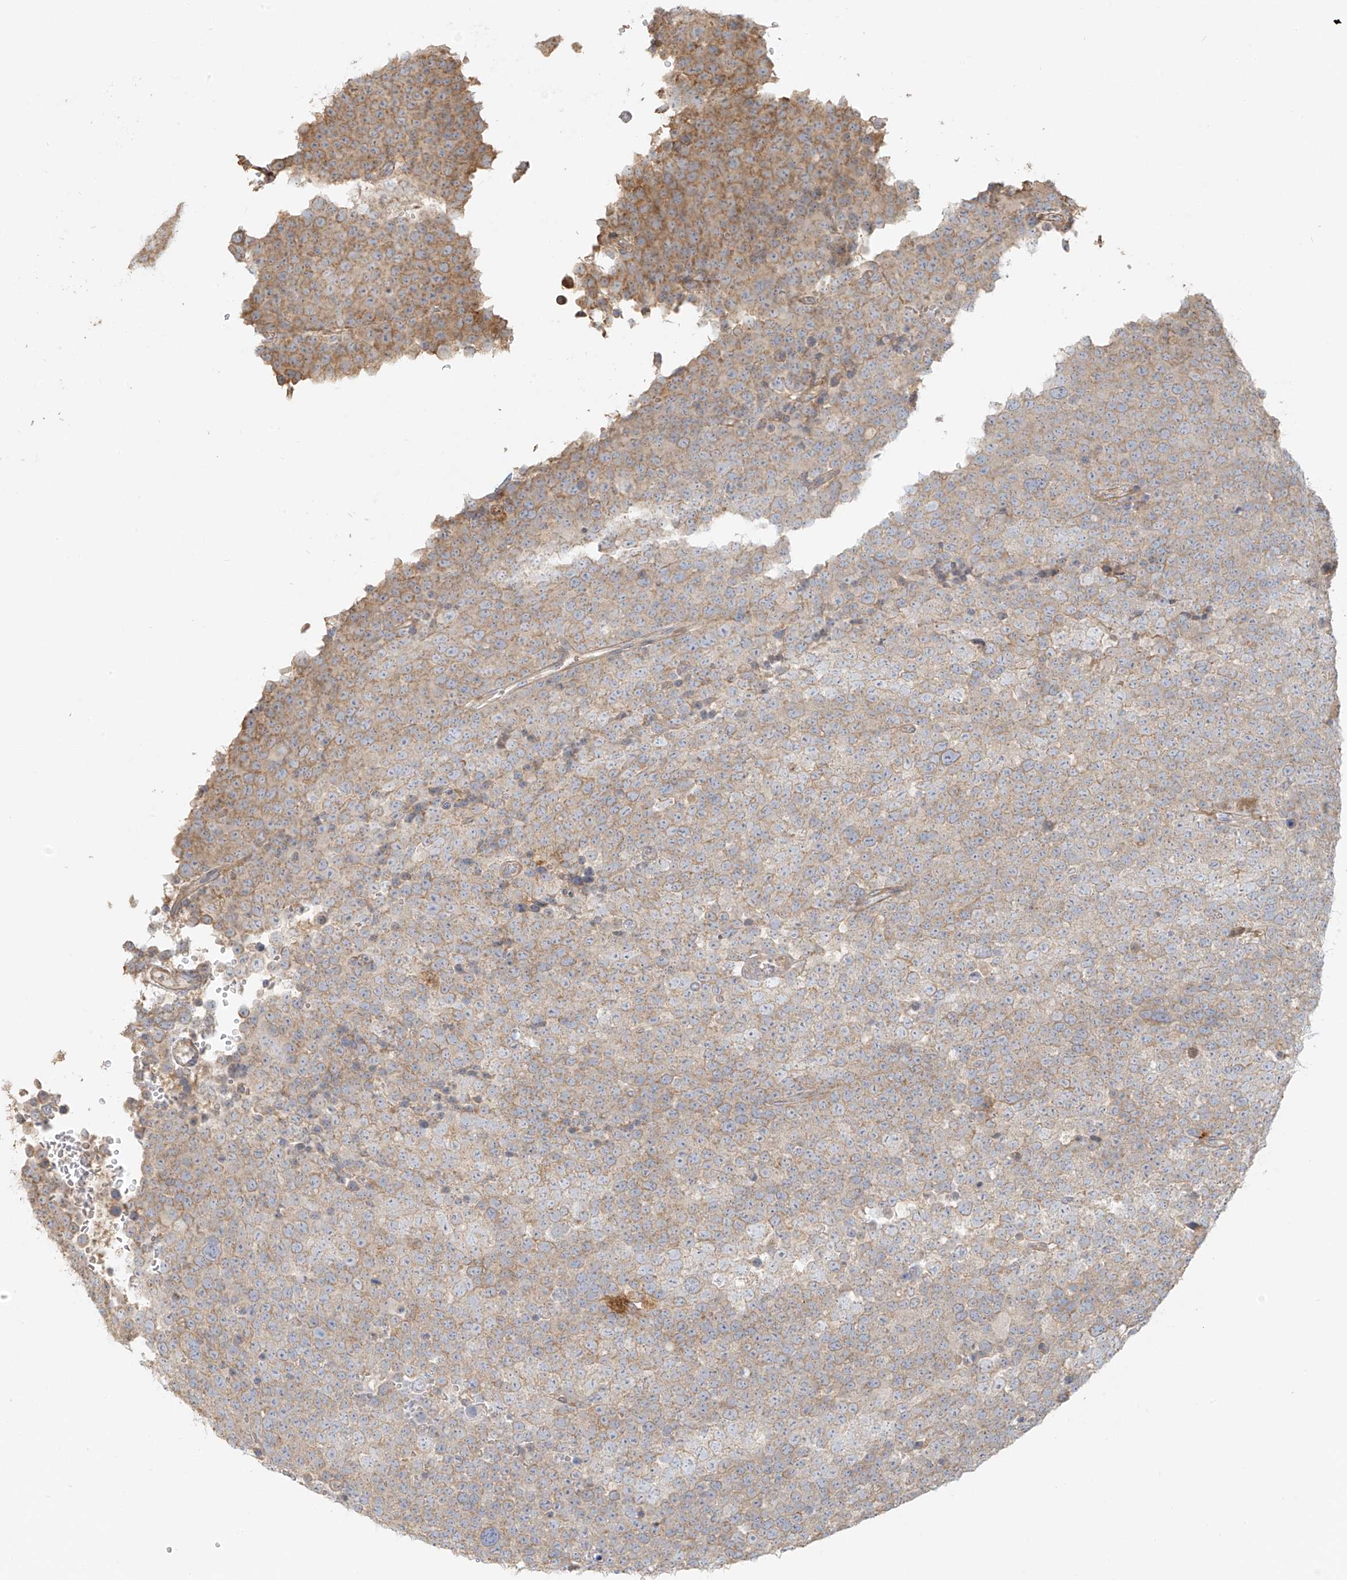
{"staining": {"intensity": "weak", "quantity": ">75%", "location": "cytoplasmic/membranous"}, "tissue": "testis cancer", "cell_type": "Tumor cells", "image_type": "cancer", "snomed": [{"axis": "morphology", "description": "Seminoma, NOS"}, {"axis": "topography", "description": "Testis"}], "caption": "This is a photomicrograph of IHC staining of testis cancer, which shows weak staining in the cytoplasmic/membranous of tumor cells.", "gene": "MIPEP", "patient": {"sex": "male", "age": 71}}